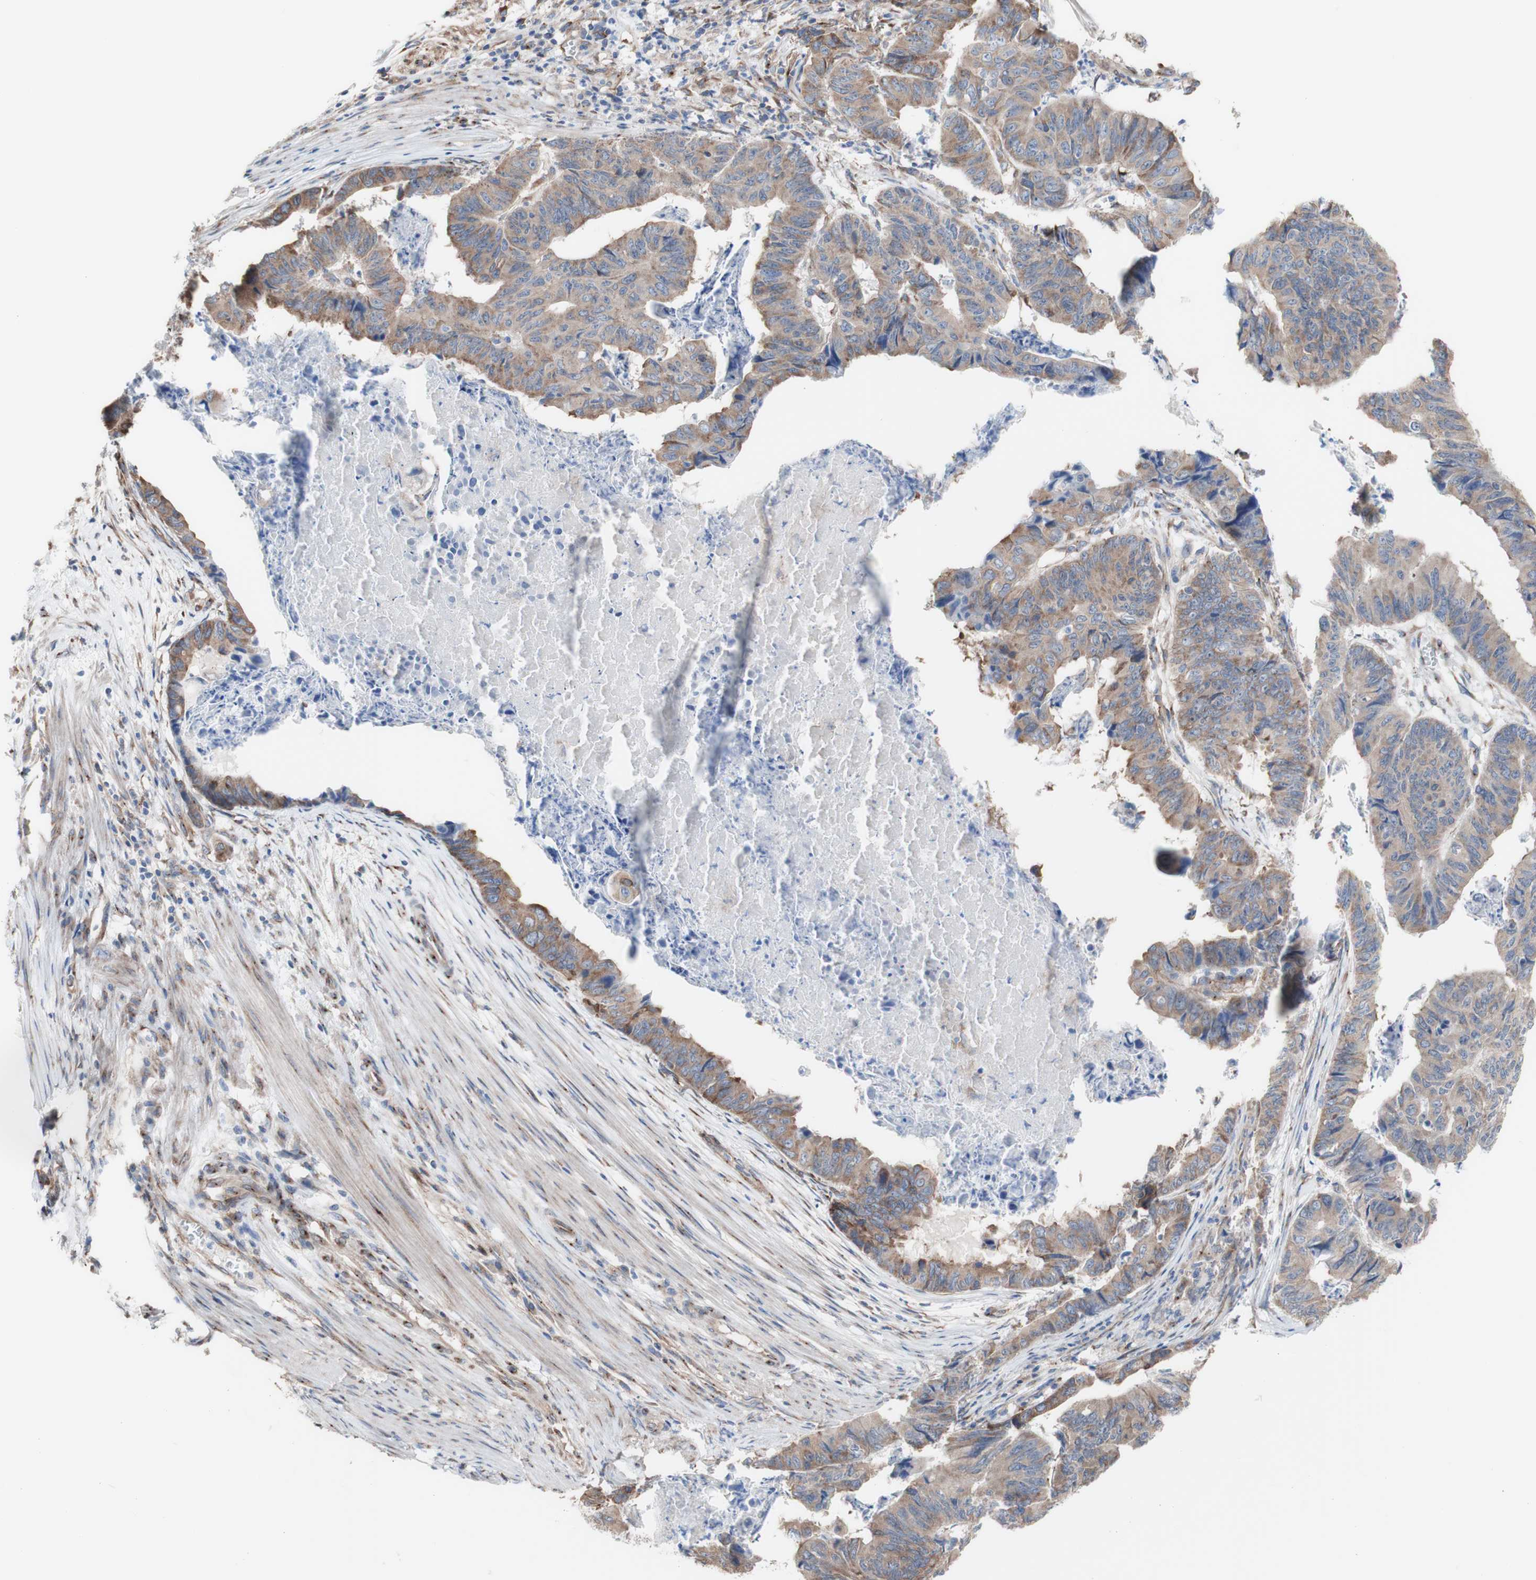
{"staining": {"intensity": "moderate", "quantity": ">75%", "location": "cytoplasmic/membranous"}, "tissue": "stomach cancer", "cell_type": "Tumor cells", "image_type": "cancer", "snomed": [{"axis": "morphology", "description": "Adenocarcinoma, NOS"}, {"axis": "topography", "description": "Stomach, lower"}], "caption": "A high-resolution image shows immunohistochemistry staining of stomach adenocarcinoma, which shows moderate cytoplasmic/membranous expression in about >75% of tumor cells. The protein is shown in brown color, while the nuclei are stained blue.", "gene": "LRIG3", "patient": {"sex": "male", "age": 77}}